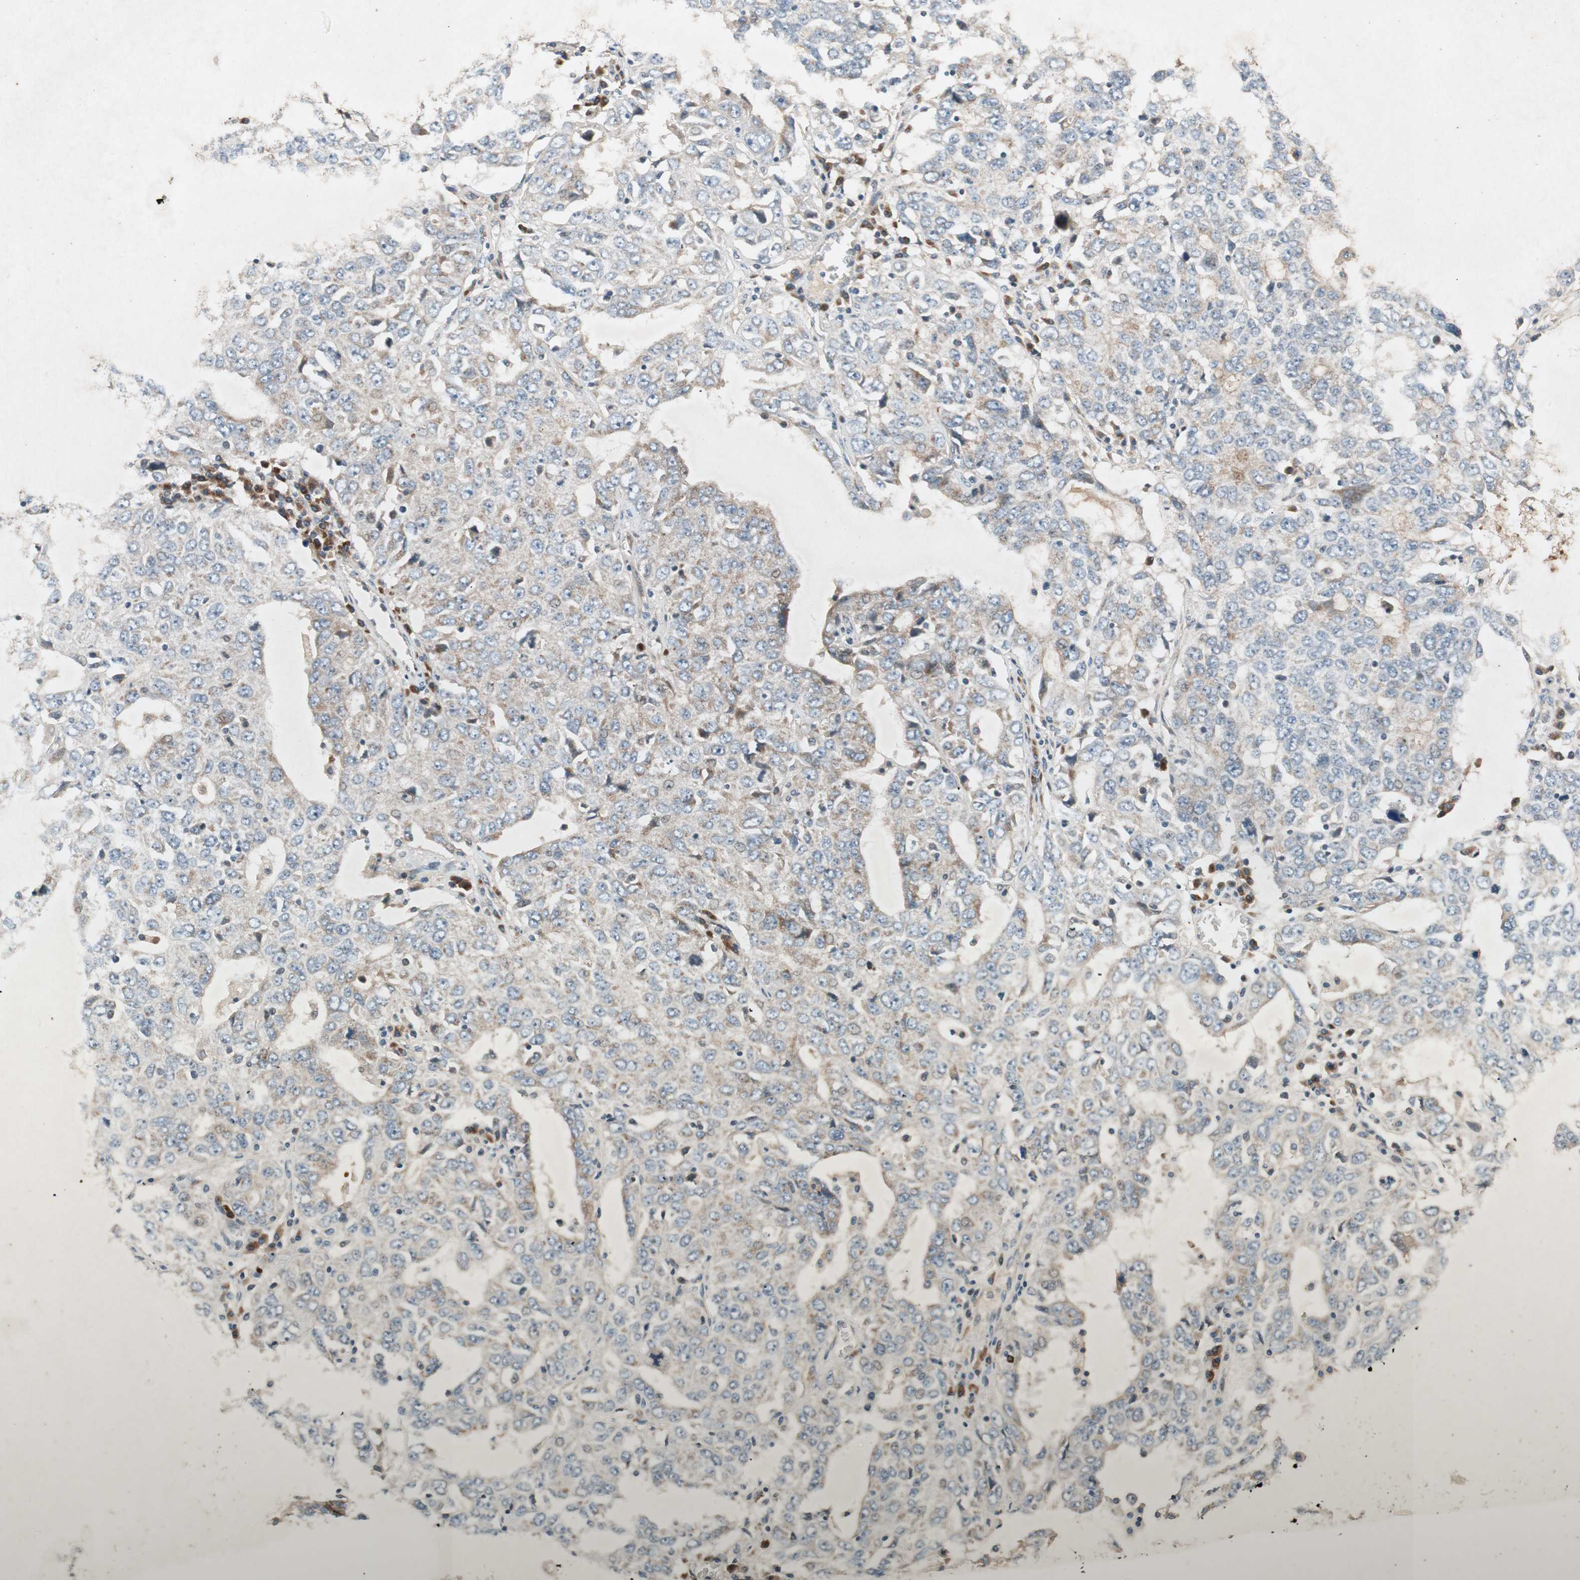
{"staining": {"intensity": "weak", "quantity": "25%-75%", "location": "cytoplasmic/membranous"}, "tissue": "ovarian cancer", "cell_type": "Tumor cells", "image_type": "cancer", "snomed": [{"axis": "morphology", "description": "Carcinoma, endometroid"}, {"axis": "topography", "description": "Ovary"}], "caption": "Endometroid carcinoma (ovarian) stained with a brown dye displays weak cytoplasmic/membranous positive staining in approximately 25%-75% of tumor cells.", "gene": "APOO", "patient": {"sex": "female", "age": 62}}